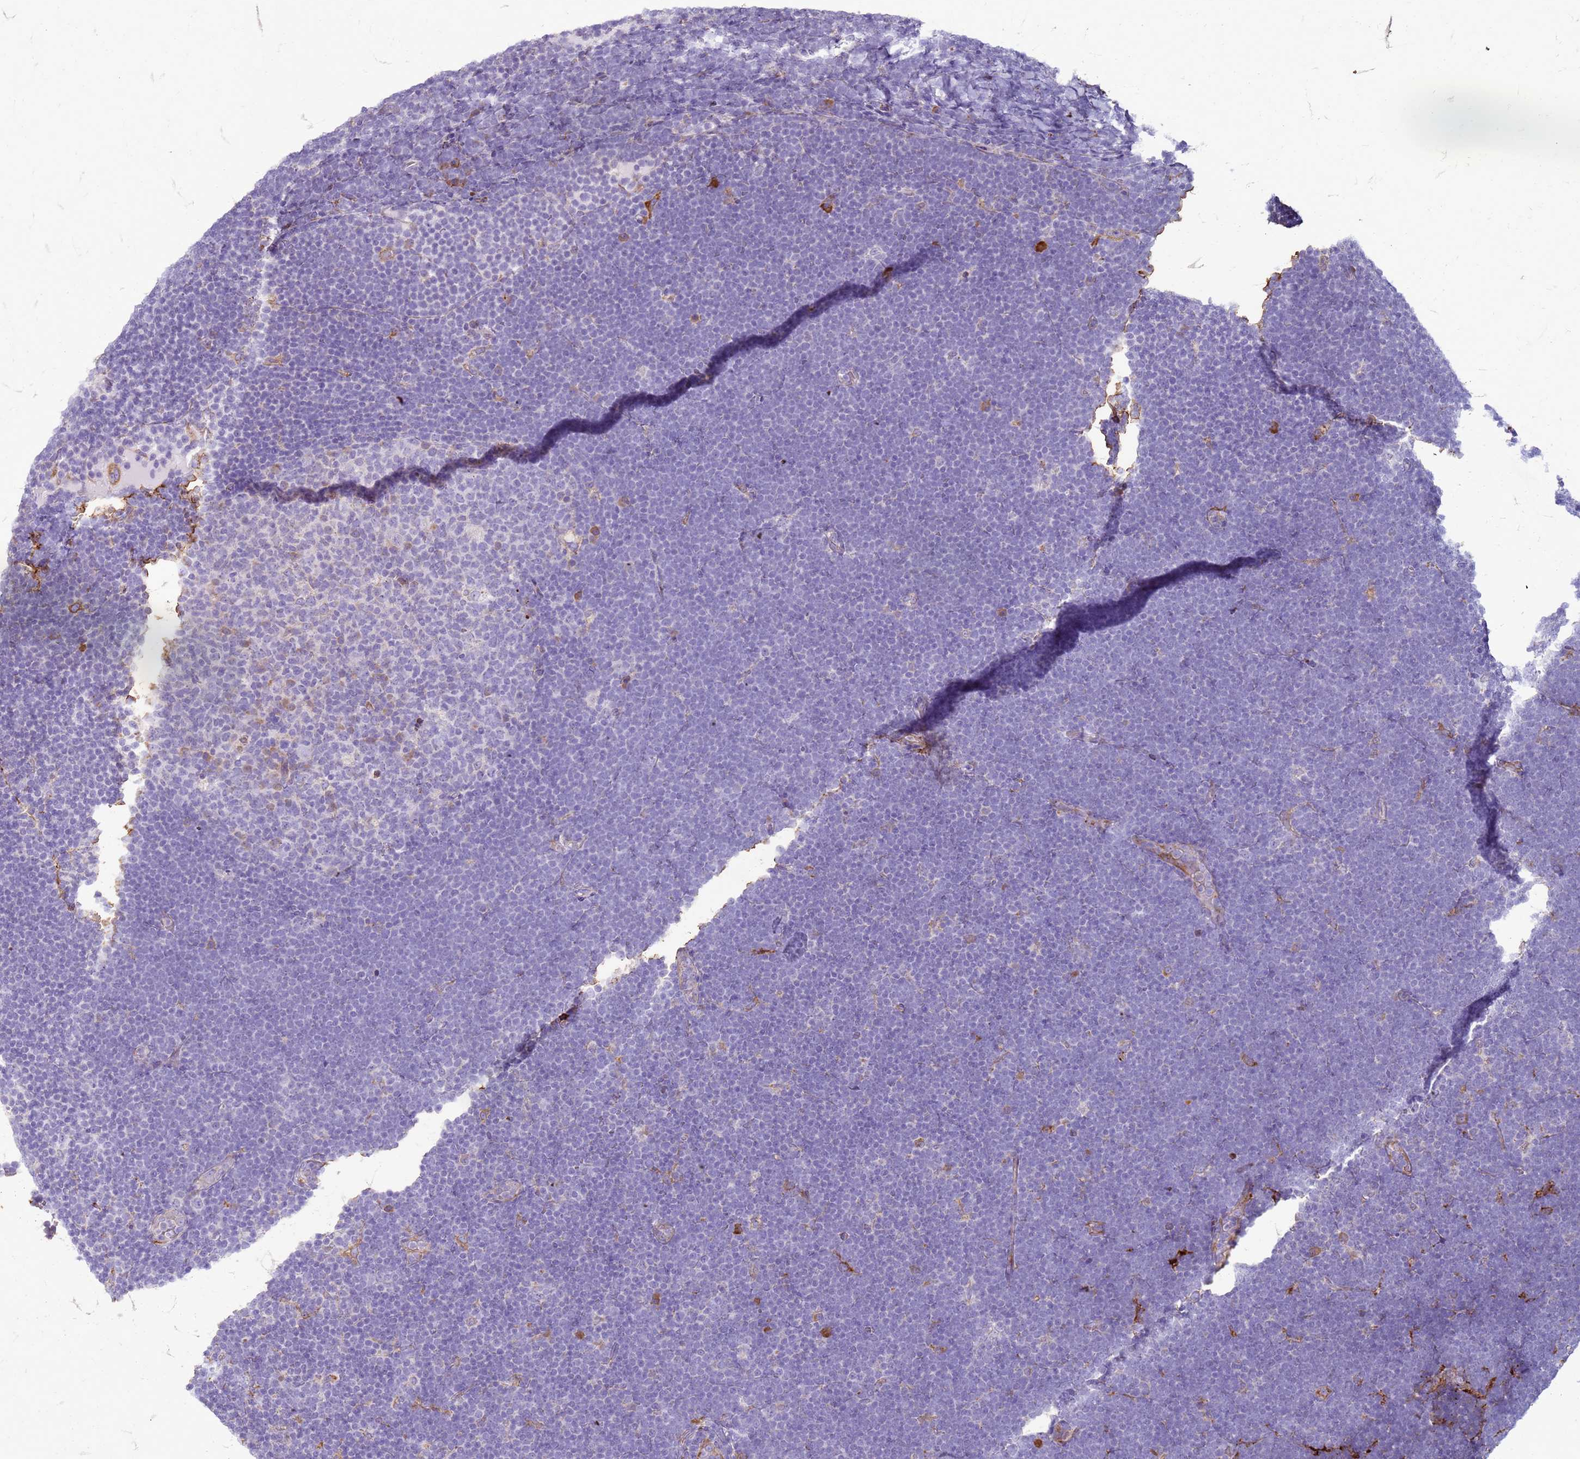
{"staining": {"intensity": "negative", "quantity": "none", "location": "none"}, "tissue": "lymphoma", "cell_type": "Tumor cells", "image_type": "cancer", "snomed": [{"axis": "morphology", "description": "Malignant lymphoma, non-Hodgkin's type, High grade"}, {"axis": "topography", "description": "Lymph node"}], "caption": "This is an IHC micrograph of human high-grade malignant lymphoma, non-Hodgkin's type. There is no positivity in tumor cells.", "gene": "PDK3", "patient": {"sex": "male", "age": 13}}